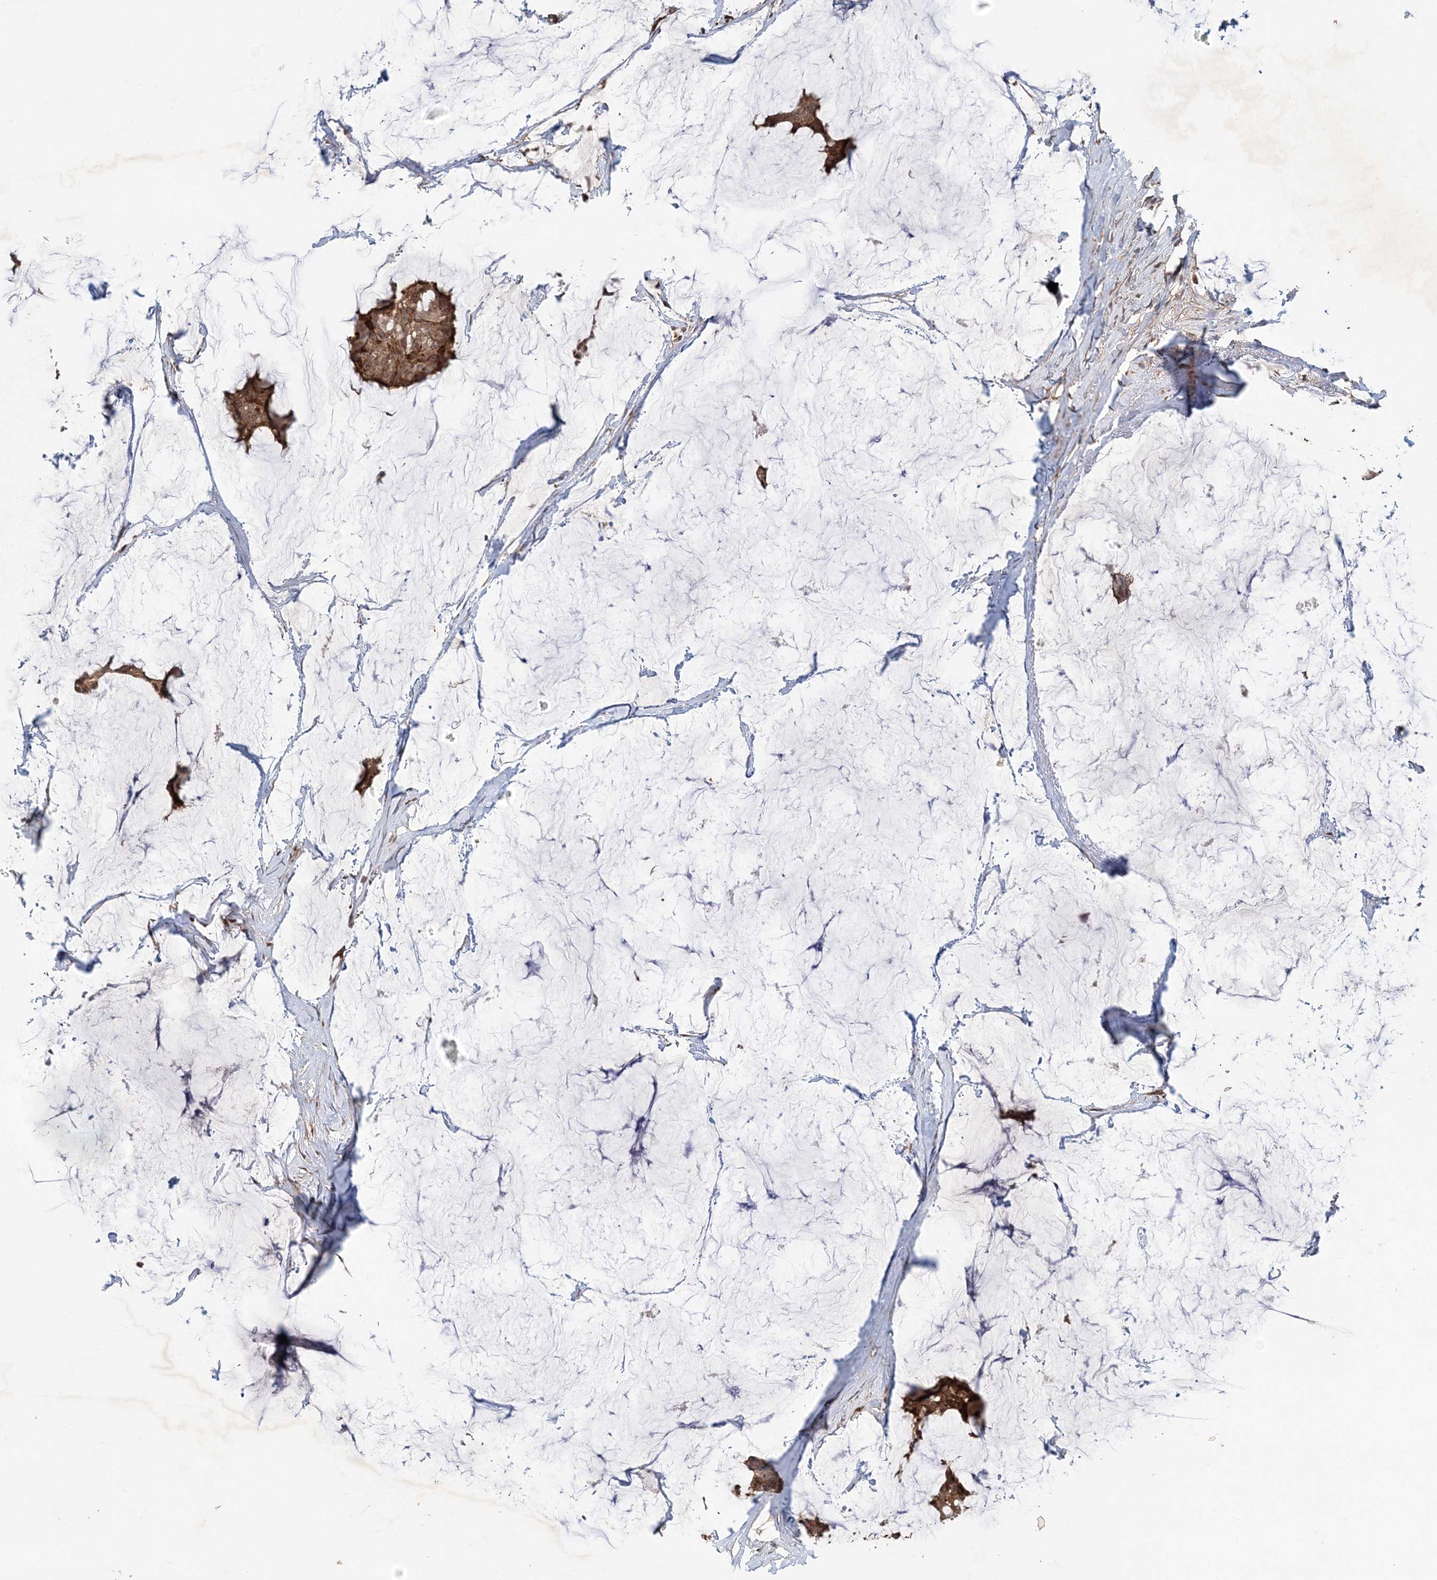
{"staining": {"intensity": "moderate", "quantity": ">75%", "location": "cytoplasmic/membranous"}, "tissue": "breast cancer", "cell_type": "Tumor cells", "image_type": "cancer", "snomed": [{"axis": "morphology", "description": "Duct carcinoma"}, {"axis": "topography", "description": "Breast"}], "caption": "Immunohistochemistry (IHC) of breast cancer (intraductal carcinoma) demonstrates medium levels of moderate cytoplasmic/membranous staining in approximately >75% of tumor cells.", "gene": "UBTD2", "patient": {"sex": "female", "age": 93}}